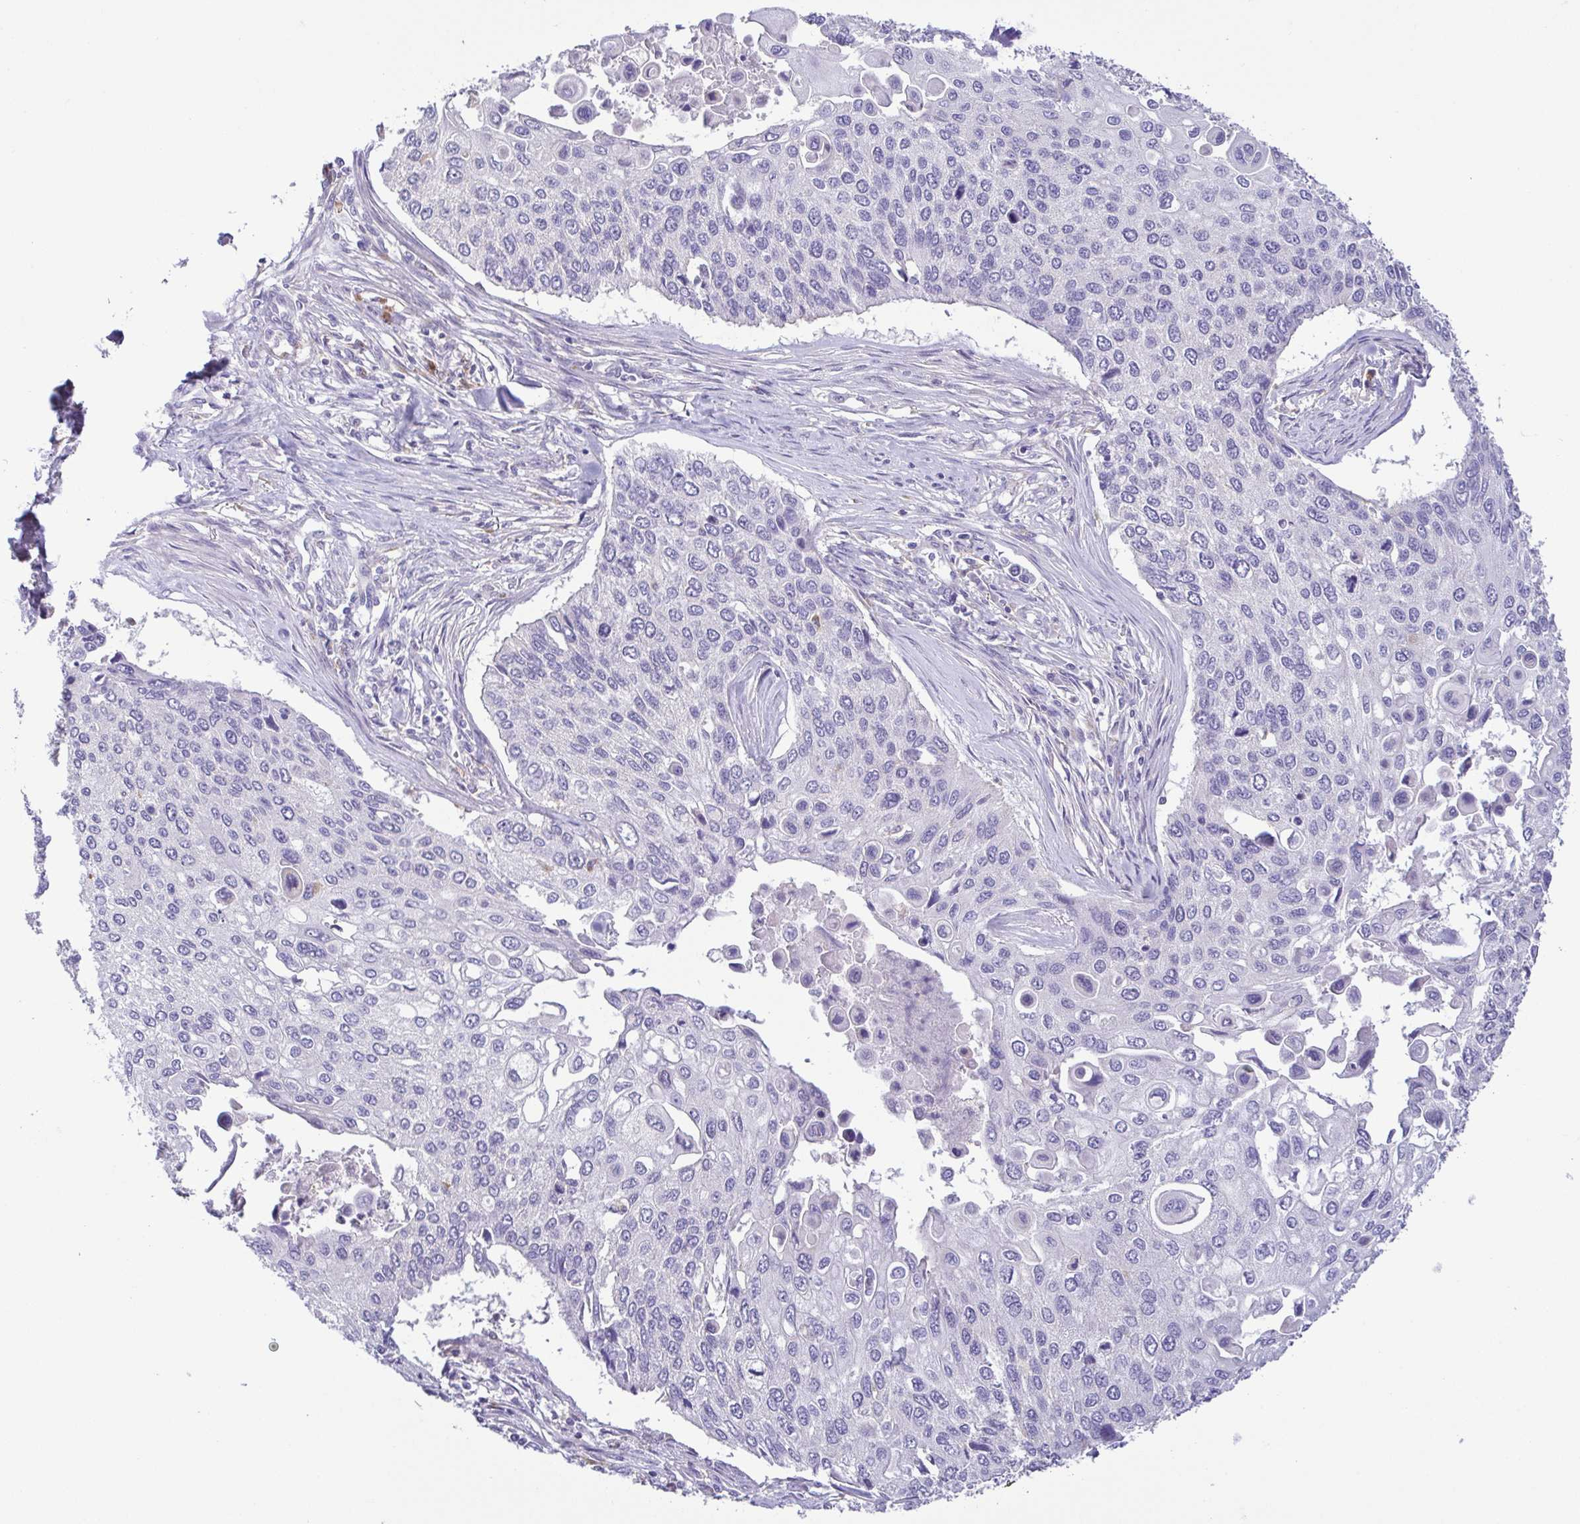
{"staining": {"intensity": "negative", "quantity": "none", "location": "none"}, "tissue": "lung cancer", "cell_type": "Tumor cells", "image_type": "cancer", "snomed": [{"axis": "morphology", "description": "Squamous cell carcinoma, NOS"}, {"axis": "morphology", "description": "Squamous cell carcinoma, metastatic, NOS"}, {"axis": "topography", "description": "Lung"}], "caption": "The immunohistochemistry image has no significant staining in tumor cells of lung cancer tissue.", "gene": "ATP6V1G2", "patient": {"sex": "male", "age": 63}}